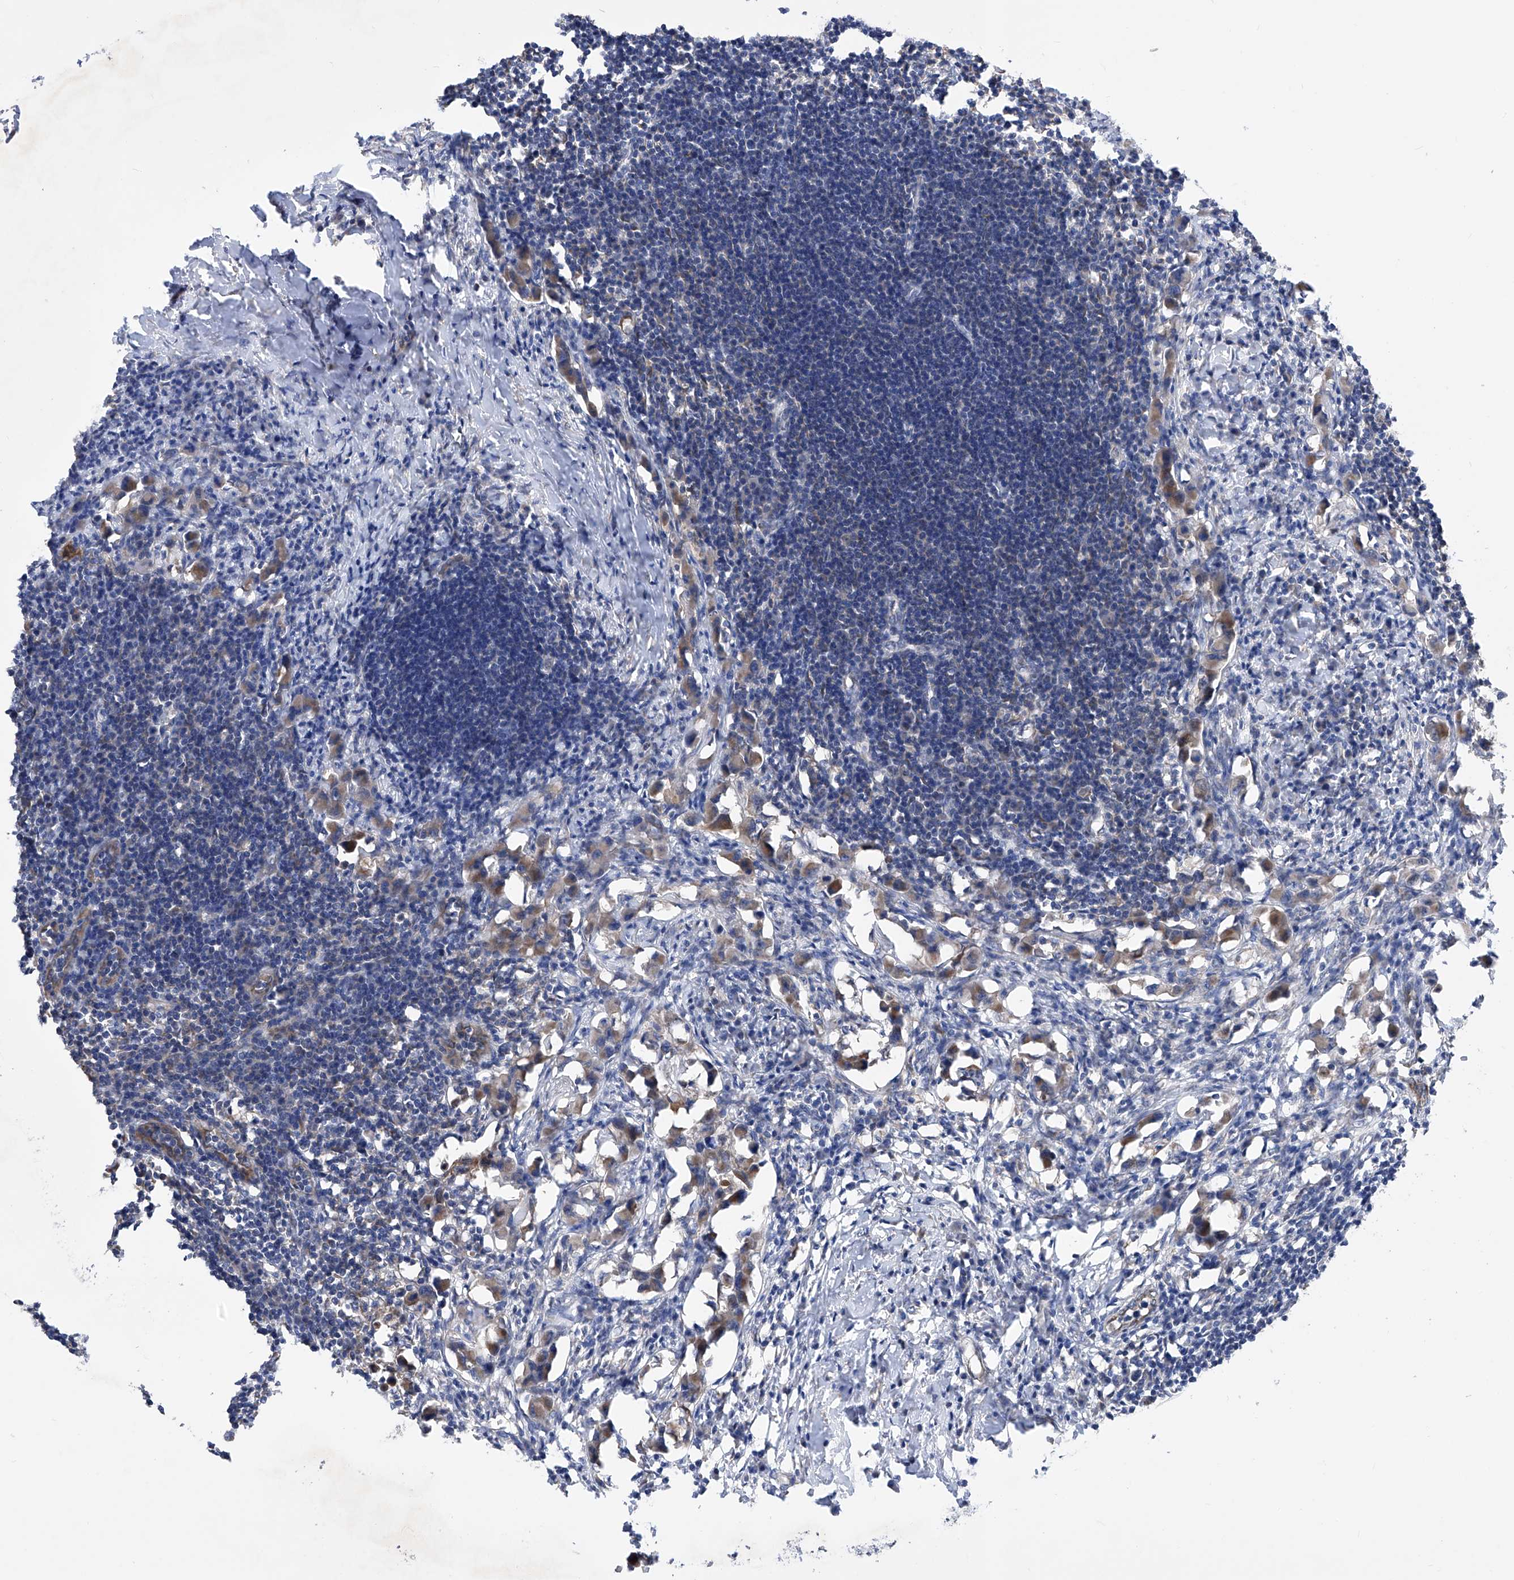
{"staining": {"intensity": "weak", "quantity": "25%-75%", "location": "cytoplasmic/membranous"}, "tissue": "lymph node", "cell_type": "Germinal center cells", "image_type": "normal", "snomed": [{"axis": "morphology", "description": "Normal tissue, NOS"}, {"axis": "morphology", "description": "Malignant melanoma, Metastatic site"}, {"axis": "topography", "description": "Lymph node"}], "caption": "Immunohistochemistry (DAB) staining of normal lymph node shows weak cytoplasmic/membranous protein expression in approximately 25%-75% of germinal center cells.", "gene": "SPATA20", "patient": {"sex": "male", "age": 41}}